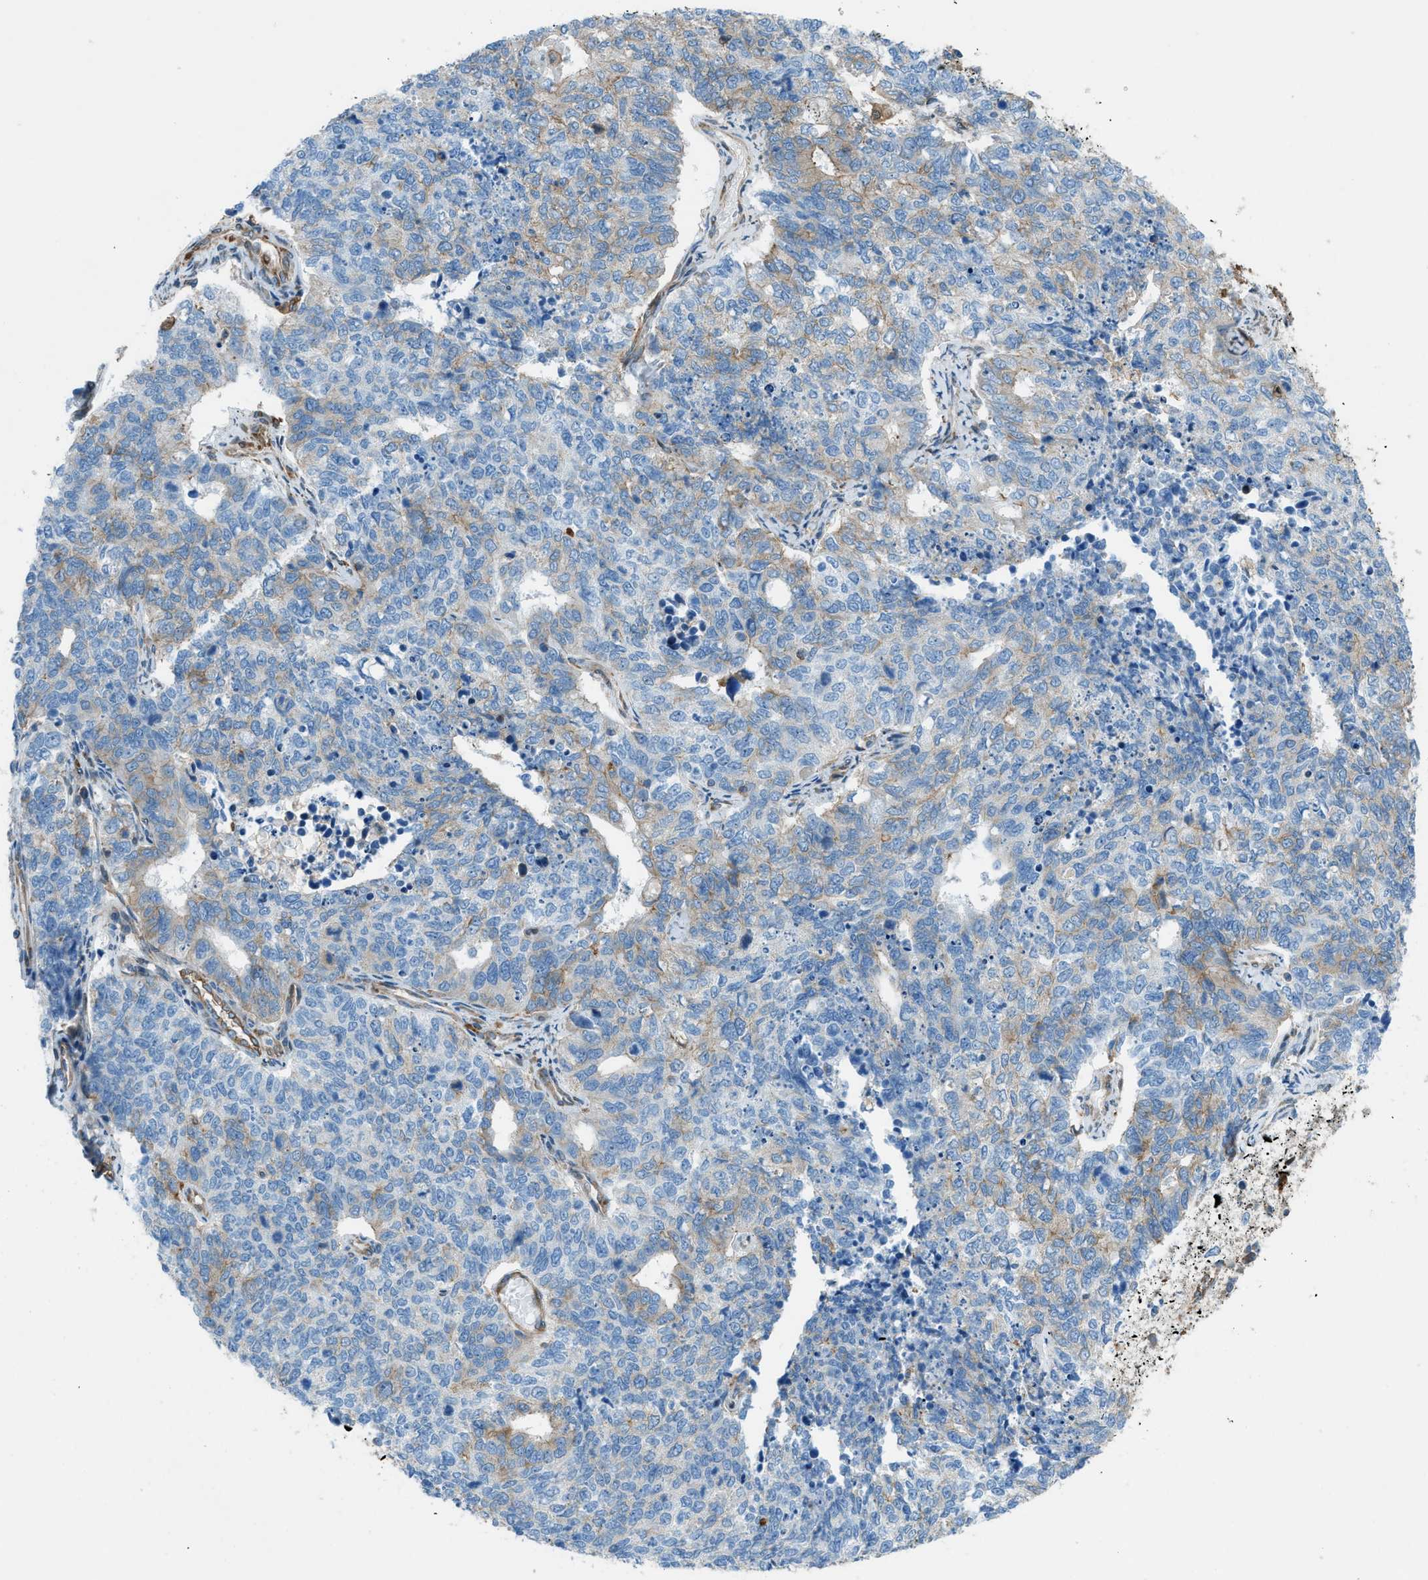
{"staining": {"intensity": "weak", "quantity": "<25%", "location": "cytoplasmic/membranous"}, "tissue": "cervical cancer", "cell_type": "Tumor cells", "image_type": "cancer", "snomed": [{"axis": "morphology", "description": "Squamous cell carcinoma, NOS"}, {"axis": "topography", "description": "Cervix"}], "caption": "A micrograph of cervical cancer stained for a protein displays no brown staining in tumor cells.", "gene": "DMAC1", "patient": {"sex": "female", "age": 63}}